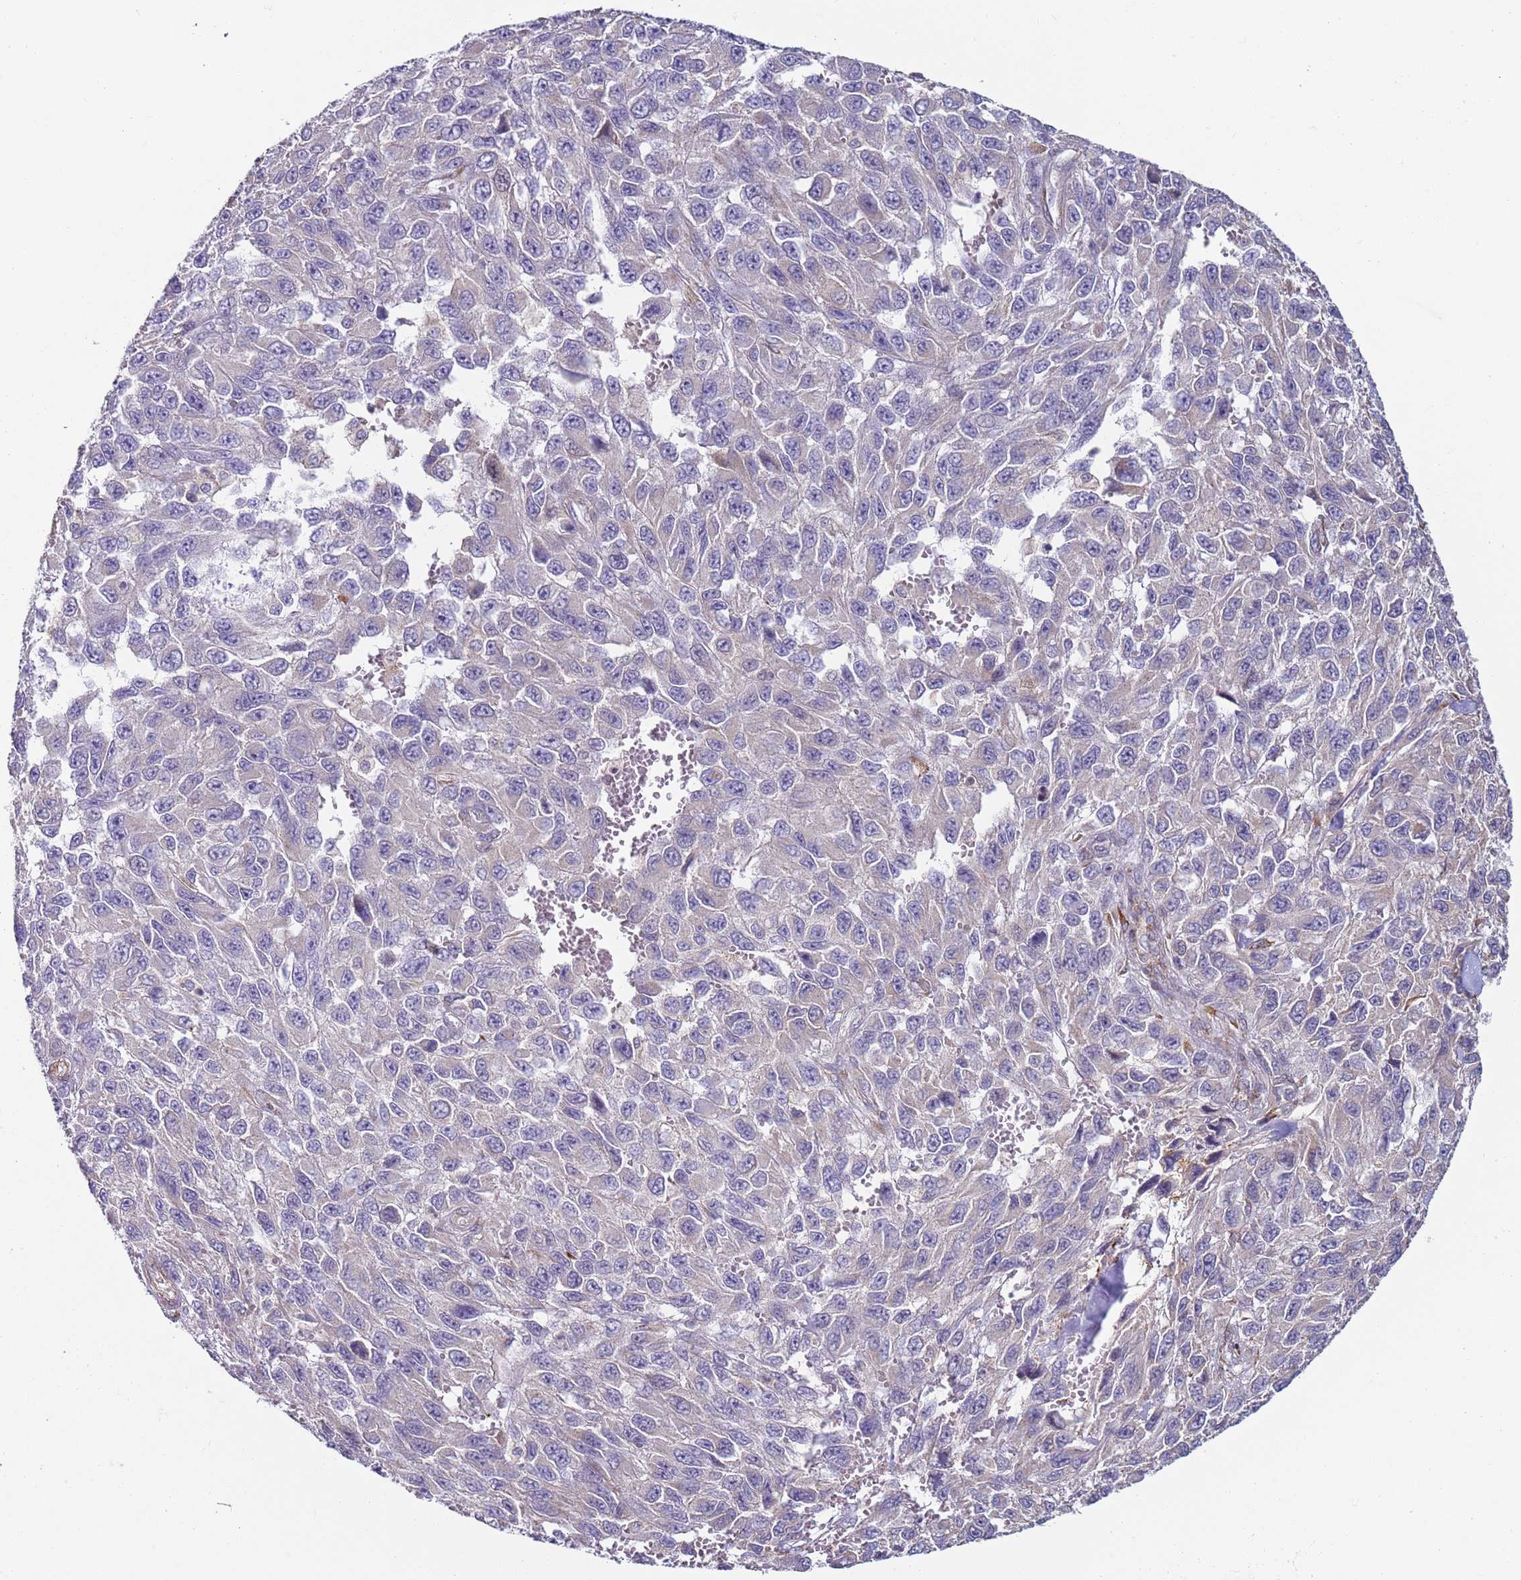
{"staining": {"intensity": "negative", "quantity": "none", "location": "none"}, "tissue": "melanoma", "cell_type": "Tumor cells", "image_type": "cancer", "snomed": [{"axis": "morphology", "description": "Normal tissue, NOS"}, {"axis": "morphology", "description": "Malignant melanoma, NOS"}, {"axis": "topography", "description": "Skin"}], "caption": "Melanoma was stained to show a protein in brown. There is no significant staining in tumor cells.", "gene": "SNAPC4", "patient": {"sex": "female", "age": 96}}